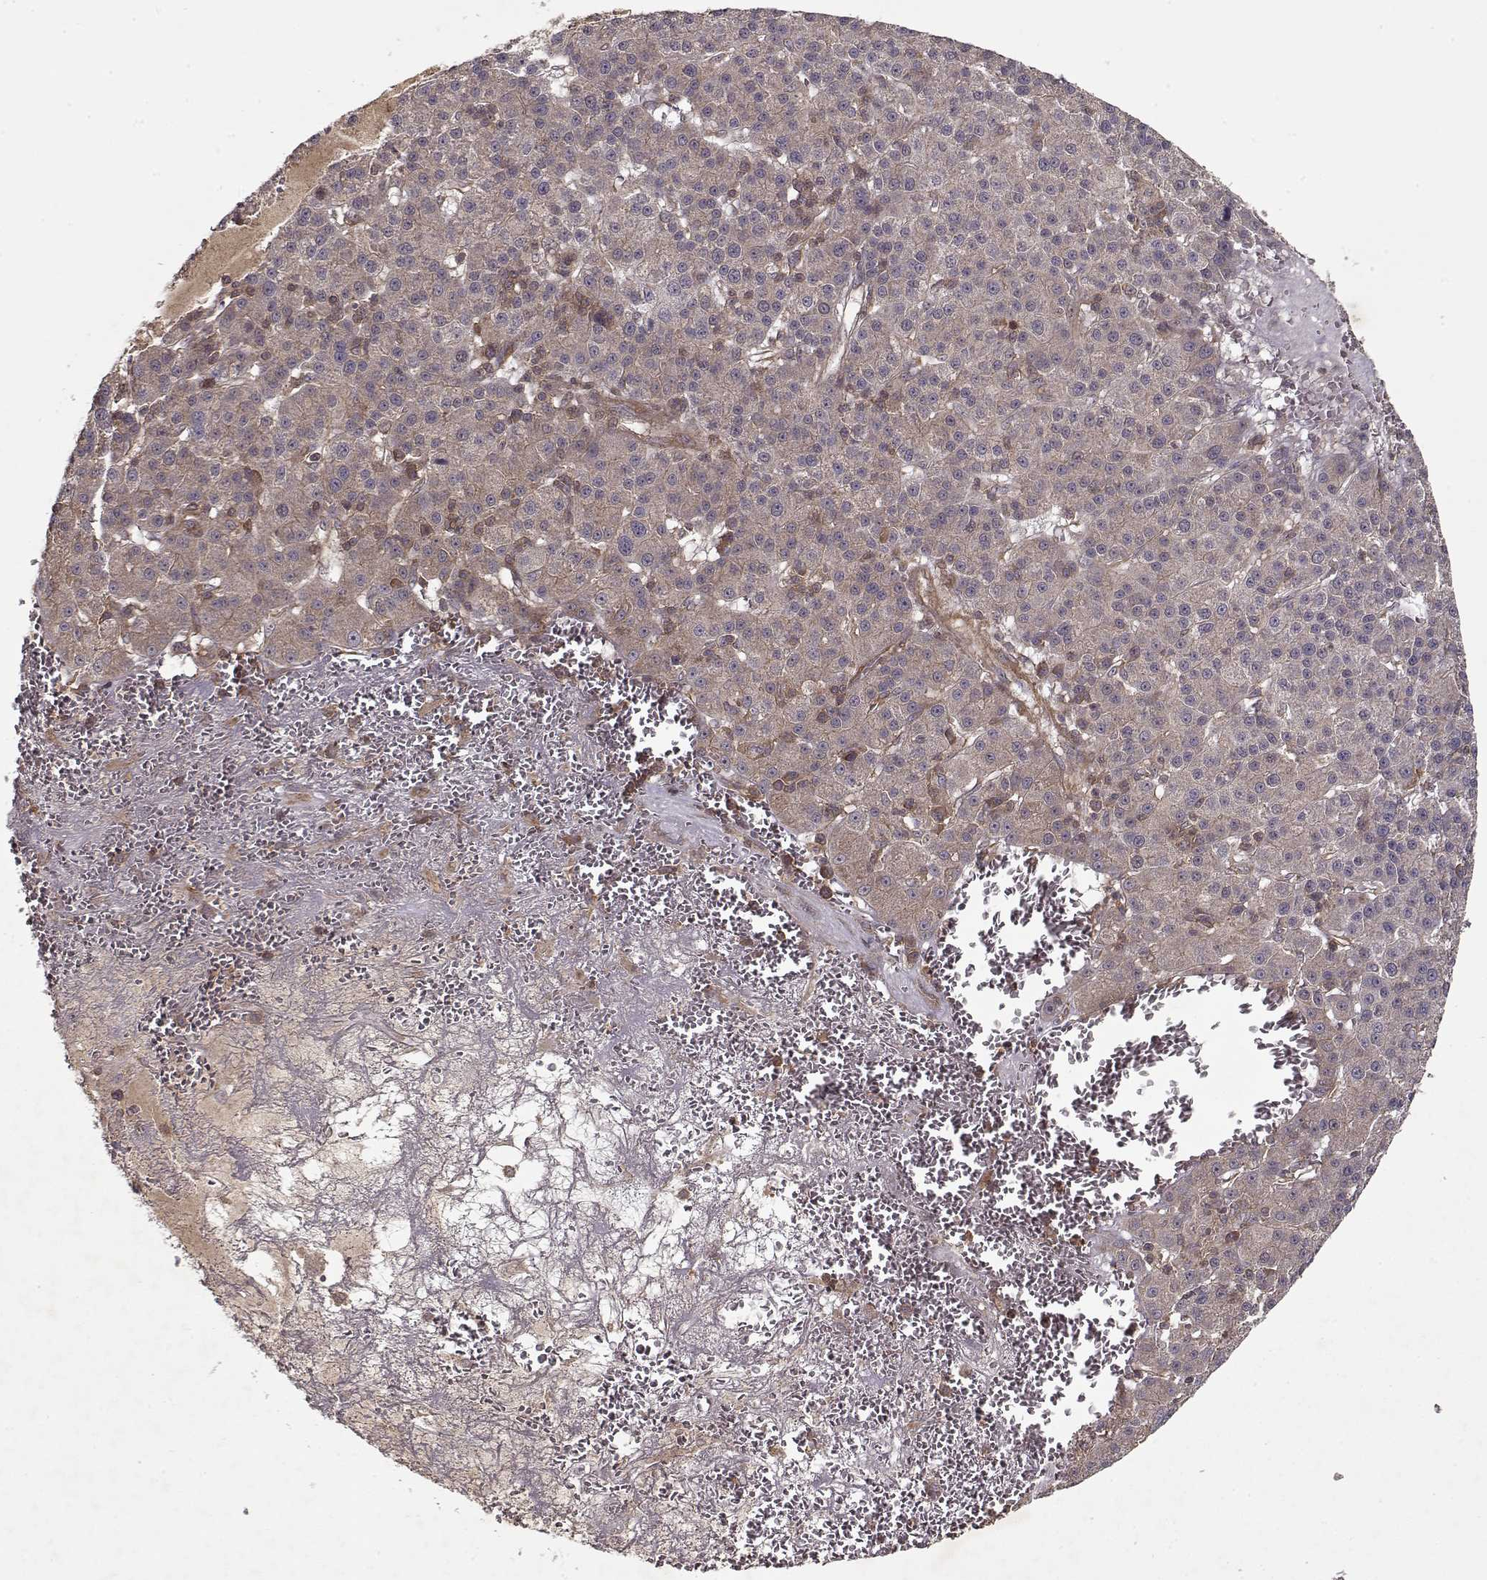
{"staining": {"intensity": "weak", "quantity": "<25%", "location": "cytoplasmic/membranous"}, "tissue": "liver cancer", "cell_type": "Tumor cells", "image_type": "cancer", "snomed": [{"axis": "morphology", "description": "Carcinoma, Hepatocellular, NOS"}, {"axis": "topography", "description": "Liver"}], "caption": "Tumor cells show no significant expression in liver cancer (hepatocellular carcinoma).", "gene": "PPP1R12A", "patient": {"sex": "female", "age": 60}}